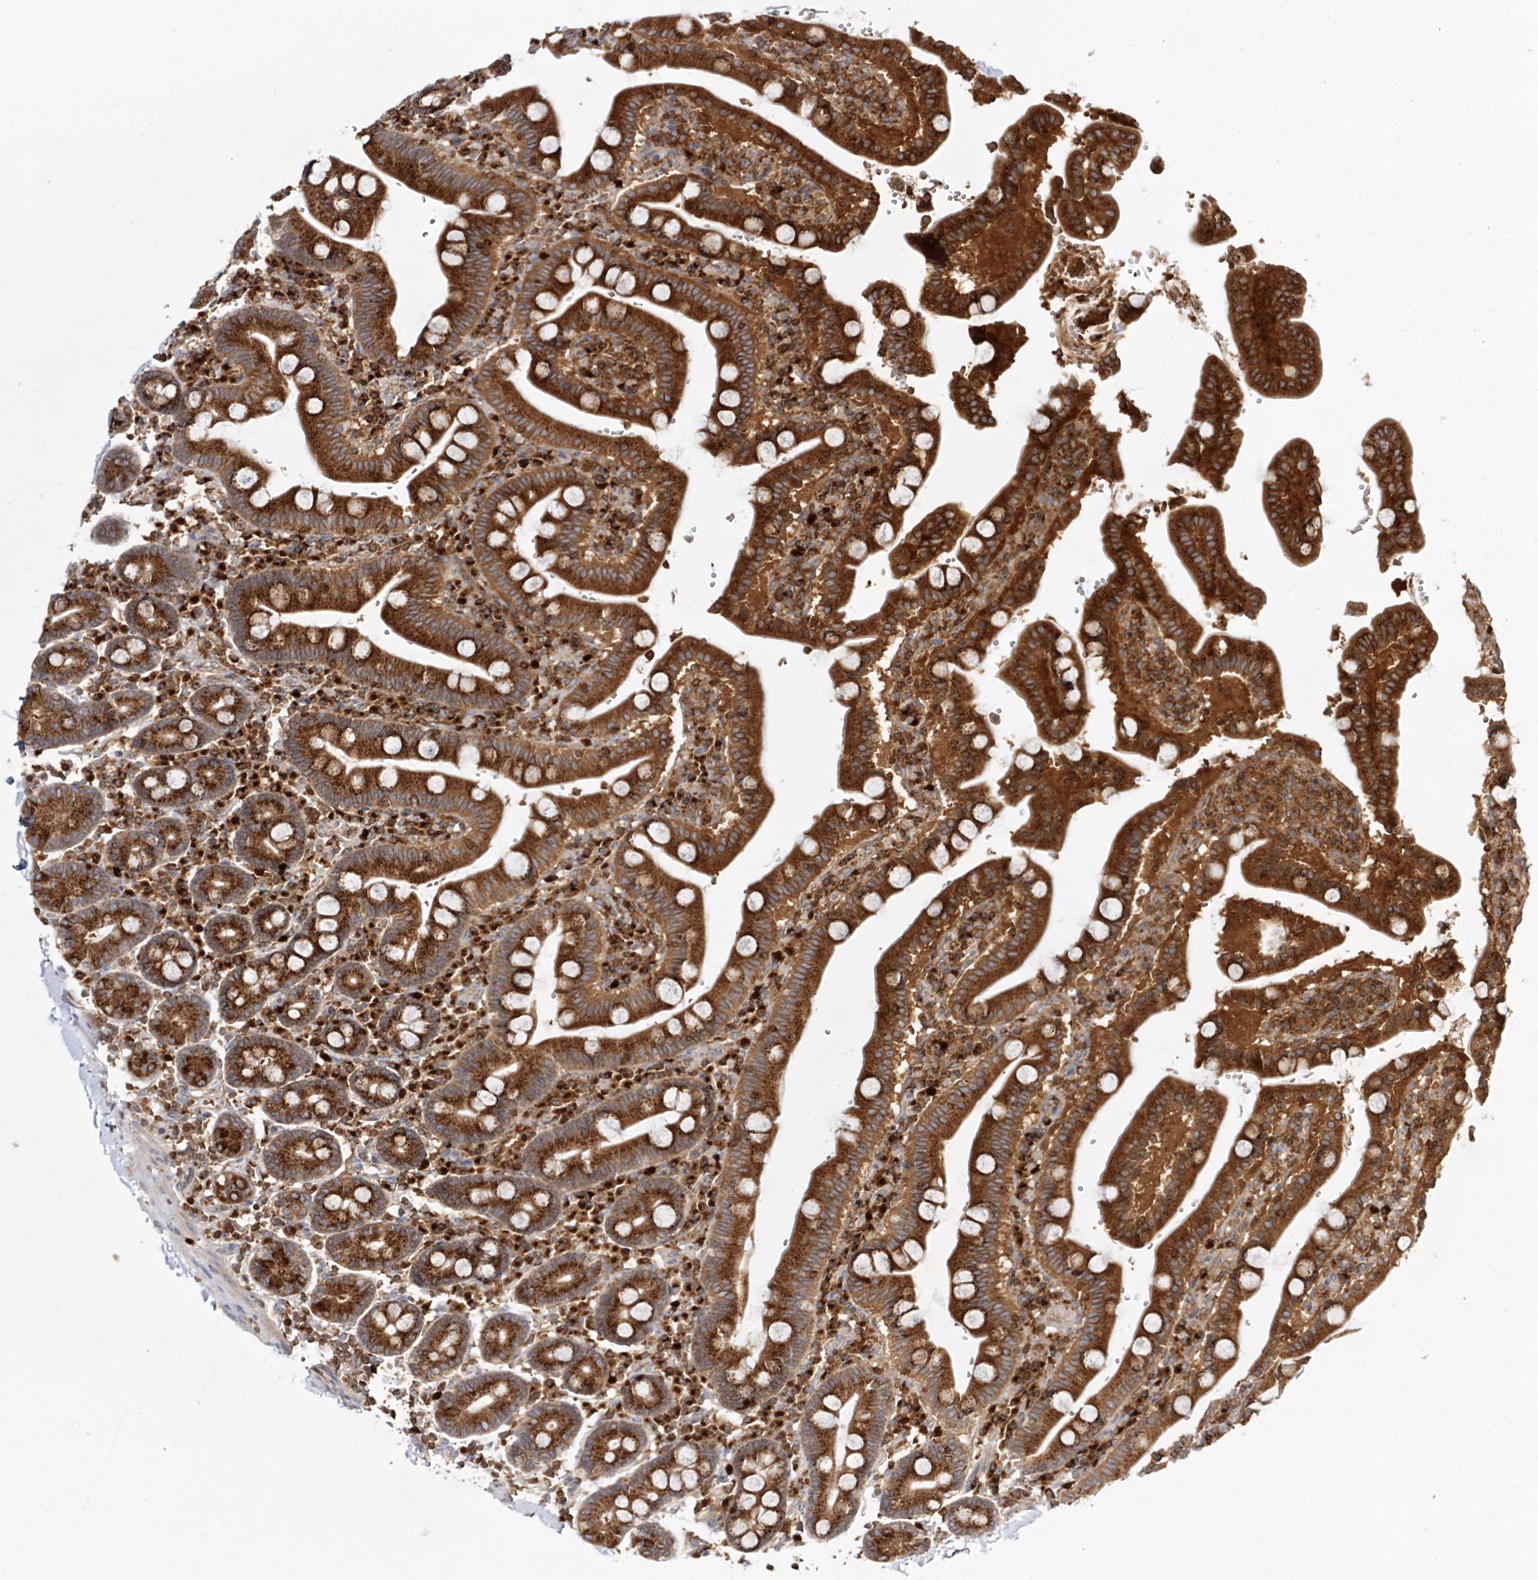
{"staining": {"intensity": "strong", "quantity": ">75%", "location": "cytoplasmic/membranous"}, "tissue": "duodenum", "cell_type": "Glandular cells", "image_type": "normal", "snomed": [{"axis": "morphology", "description": "Normal tissue, NOS"}, {"axis": "topography", "description": "Small intestine, NOS"}], "caption": "Glandular cells display high levels of strong cytoplasmic/membranous expression in approximately >75% of cells in normal duodenum.", "gene": "ARCN1", "patient": {"sex": "female", "age": 71}}